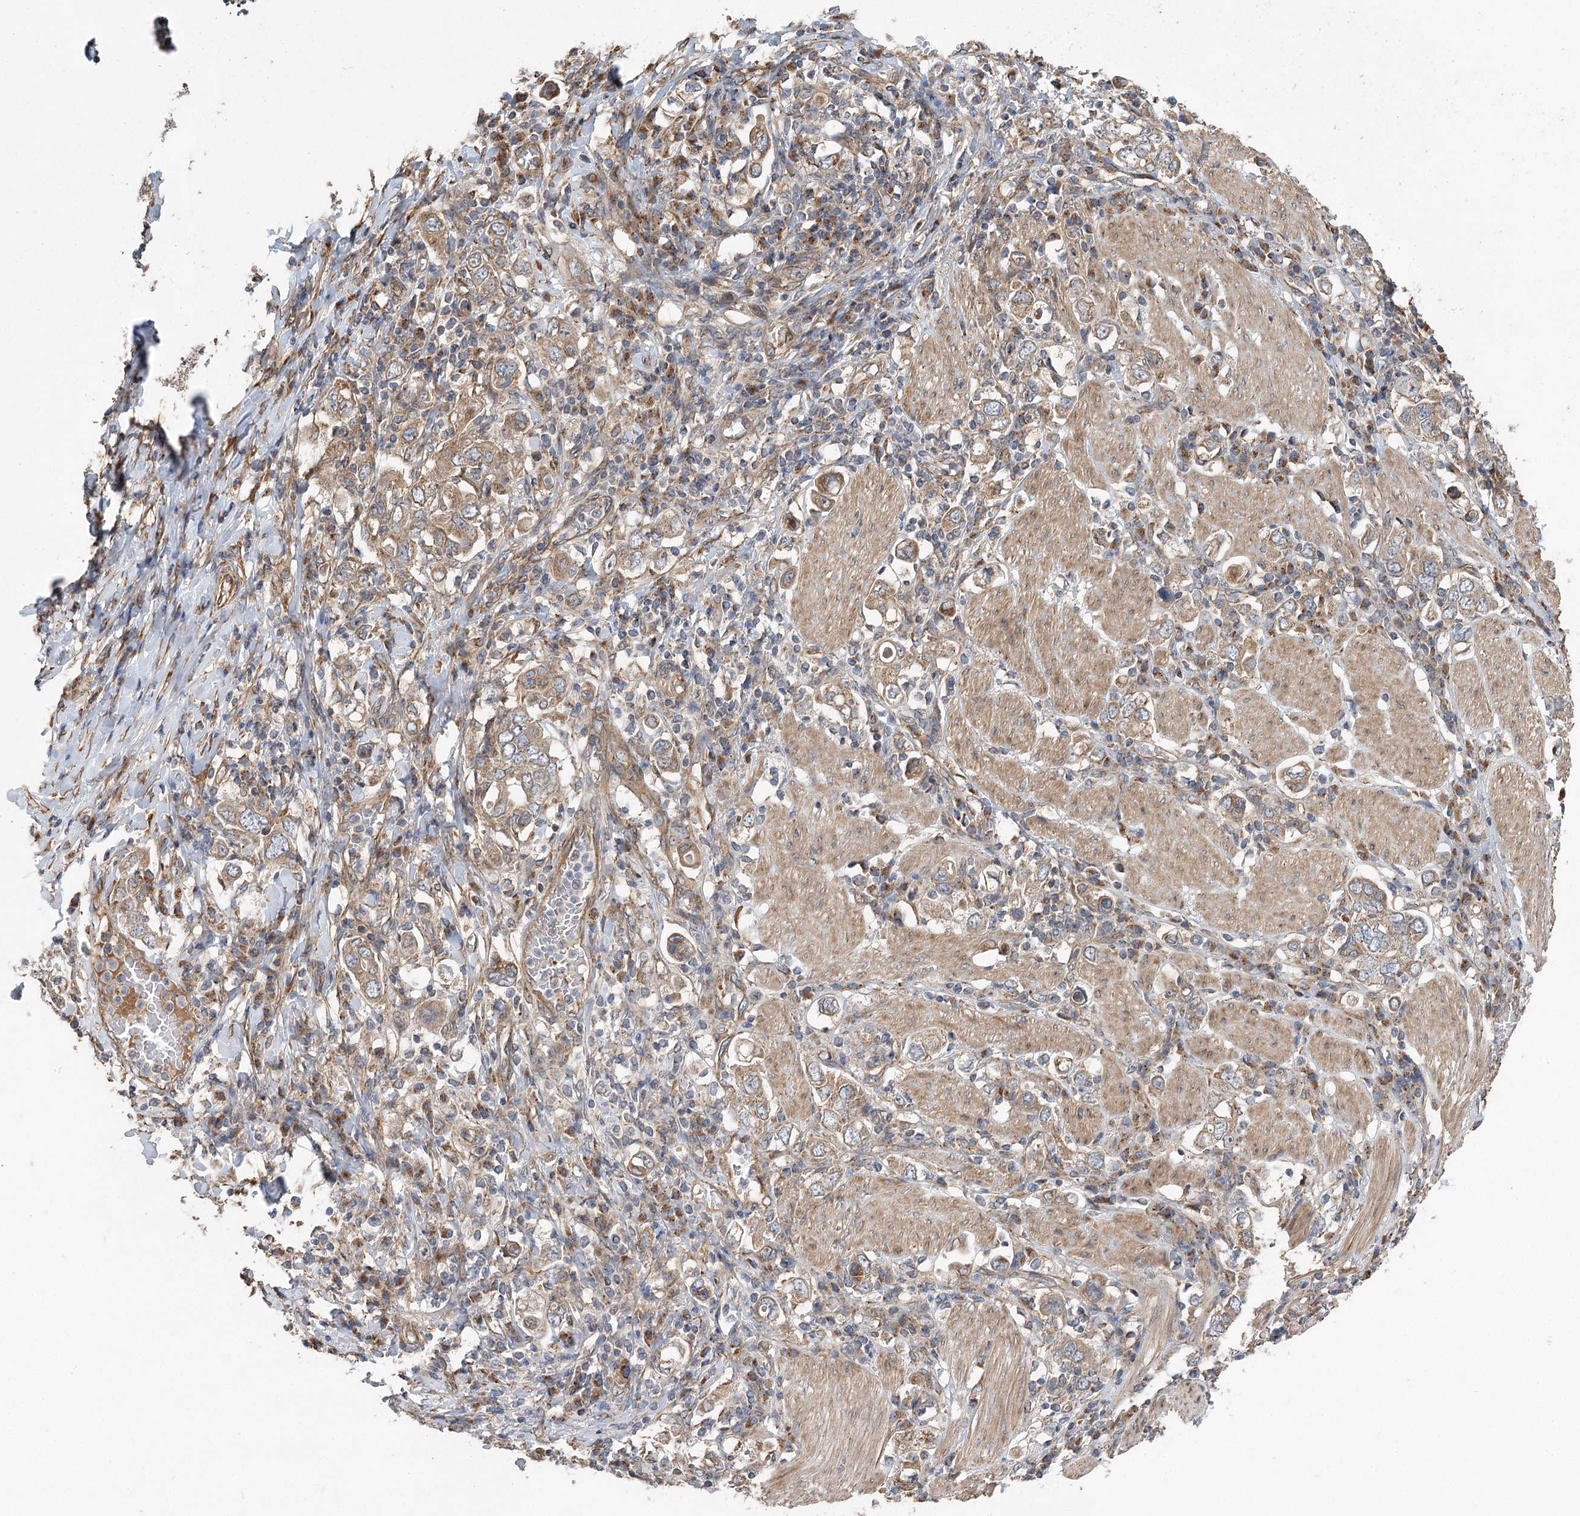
{"staining": {"intensity": "moderate", "quantity": ">75%", "location": "cytoplasmic/membranous"}, "tissue": "stomach cancer", "cell_type": "Tumor cells", "image_type": "cancer", "snomed": [{"axis": "morphology", "description": "Adenocarcinoma, NOS"}, {"axis": "topography", "description": "Stomach, upper"}], "caption": "Immunohistochemical staining of human adenocarcinoma (stomach) reveals medium levels of moderate cytoplasmic/membranous protein staining in approximately >75% of tumor cells.", "gene": "RWDD4", "patient": {"sex": "male", "age": 62}}